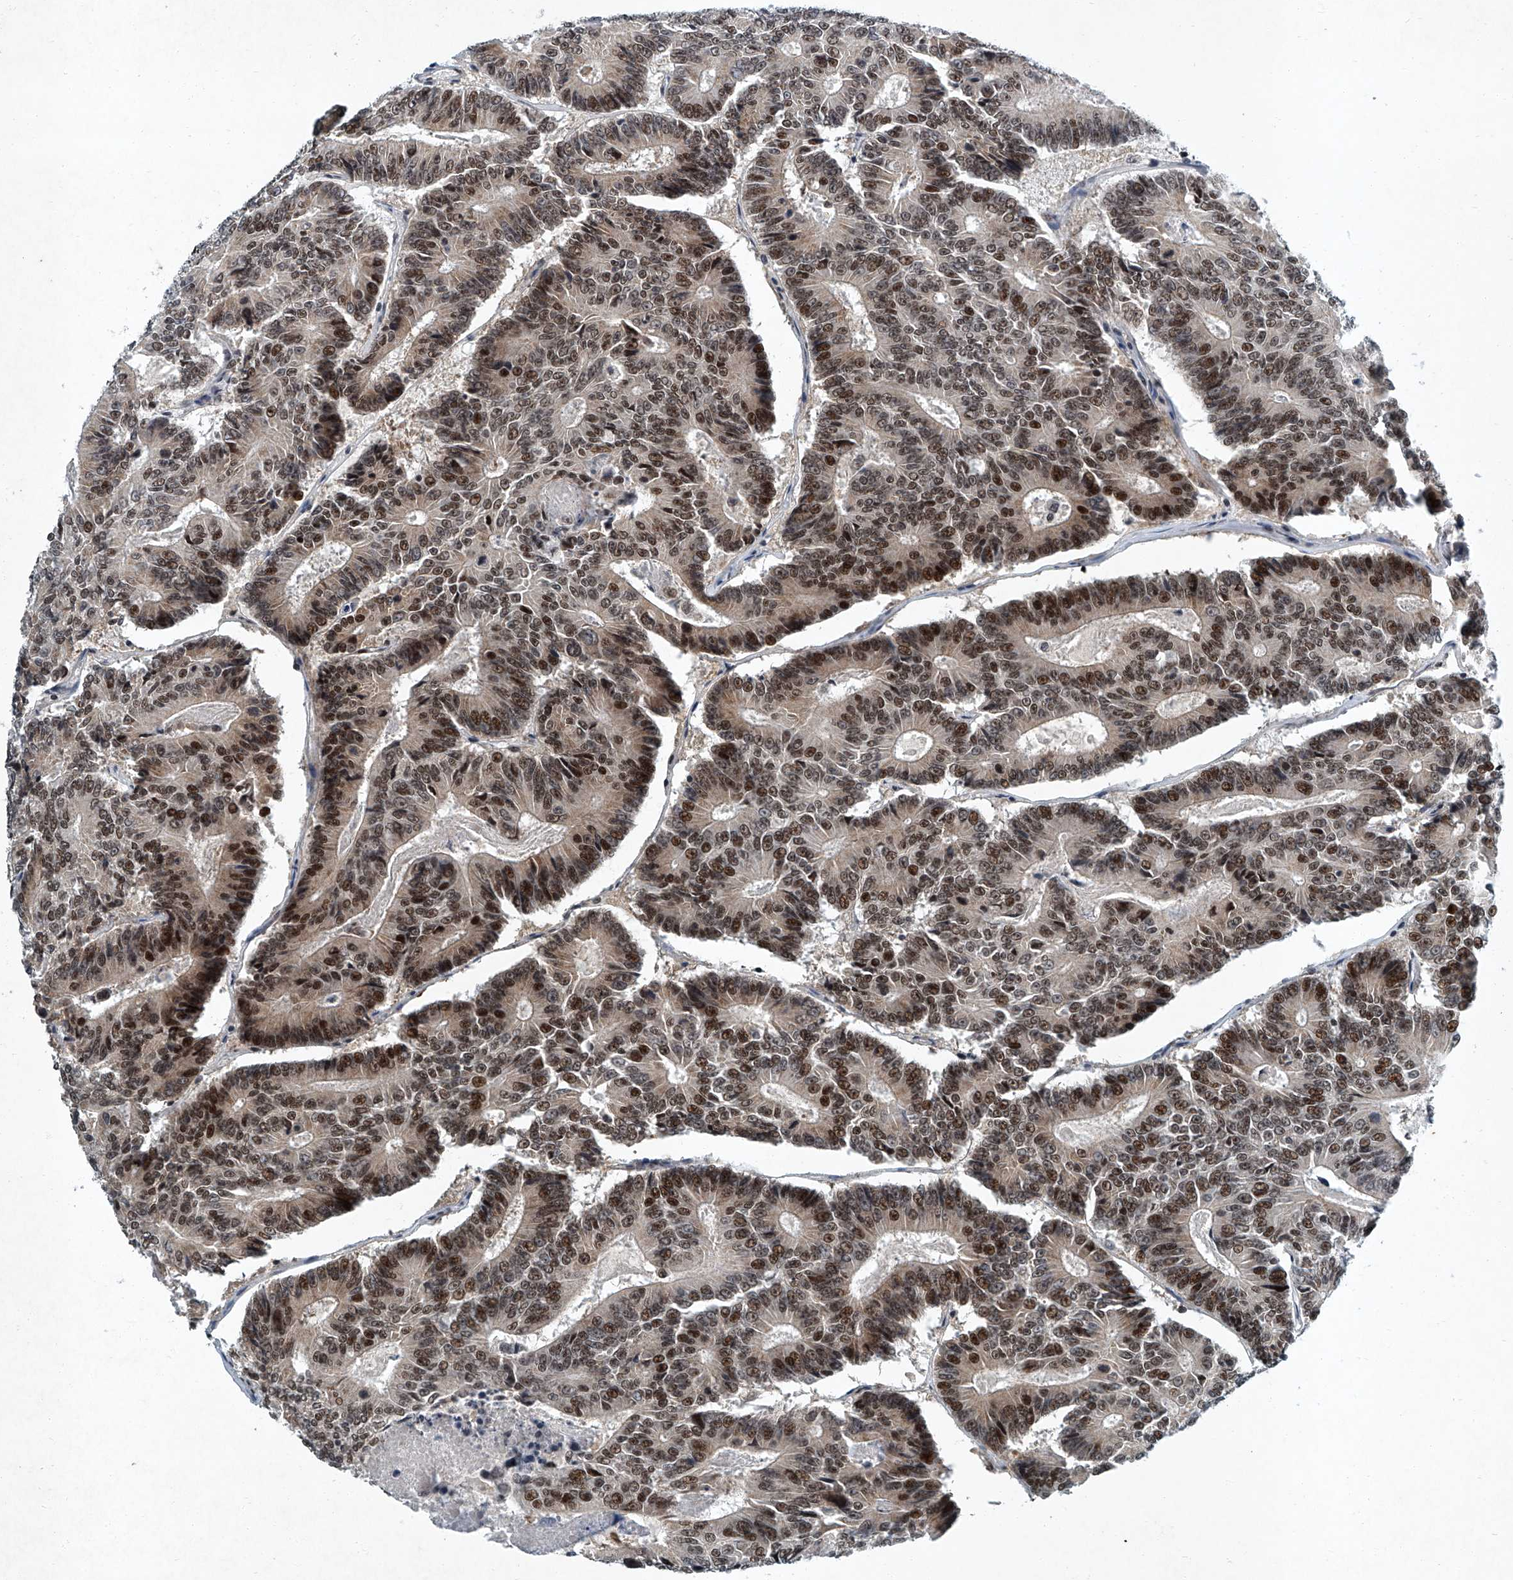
{"staining": {"intensity": "moderate", "quantity": ">75%", "location": "nuclear"}, "tissue": "colorectal cancer", "cell_type": "Tumor cells", "image_type": "cancer", "snomed": [{"axis": "morphology", "description": "Adenocarcinoma, NOS"}, {"axis": "topography", "description": "Colon"}], "caption": "Tumor cells reveal medium levels of moderate nuclear staining in approximately >75% of cells in adenocarcinoma (colorectal). (Brightfield microscopy of DAB IHC at high magnification).", "gene": "TFDP1", "patient": {"sex": "male", "age": 83}}